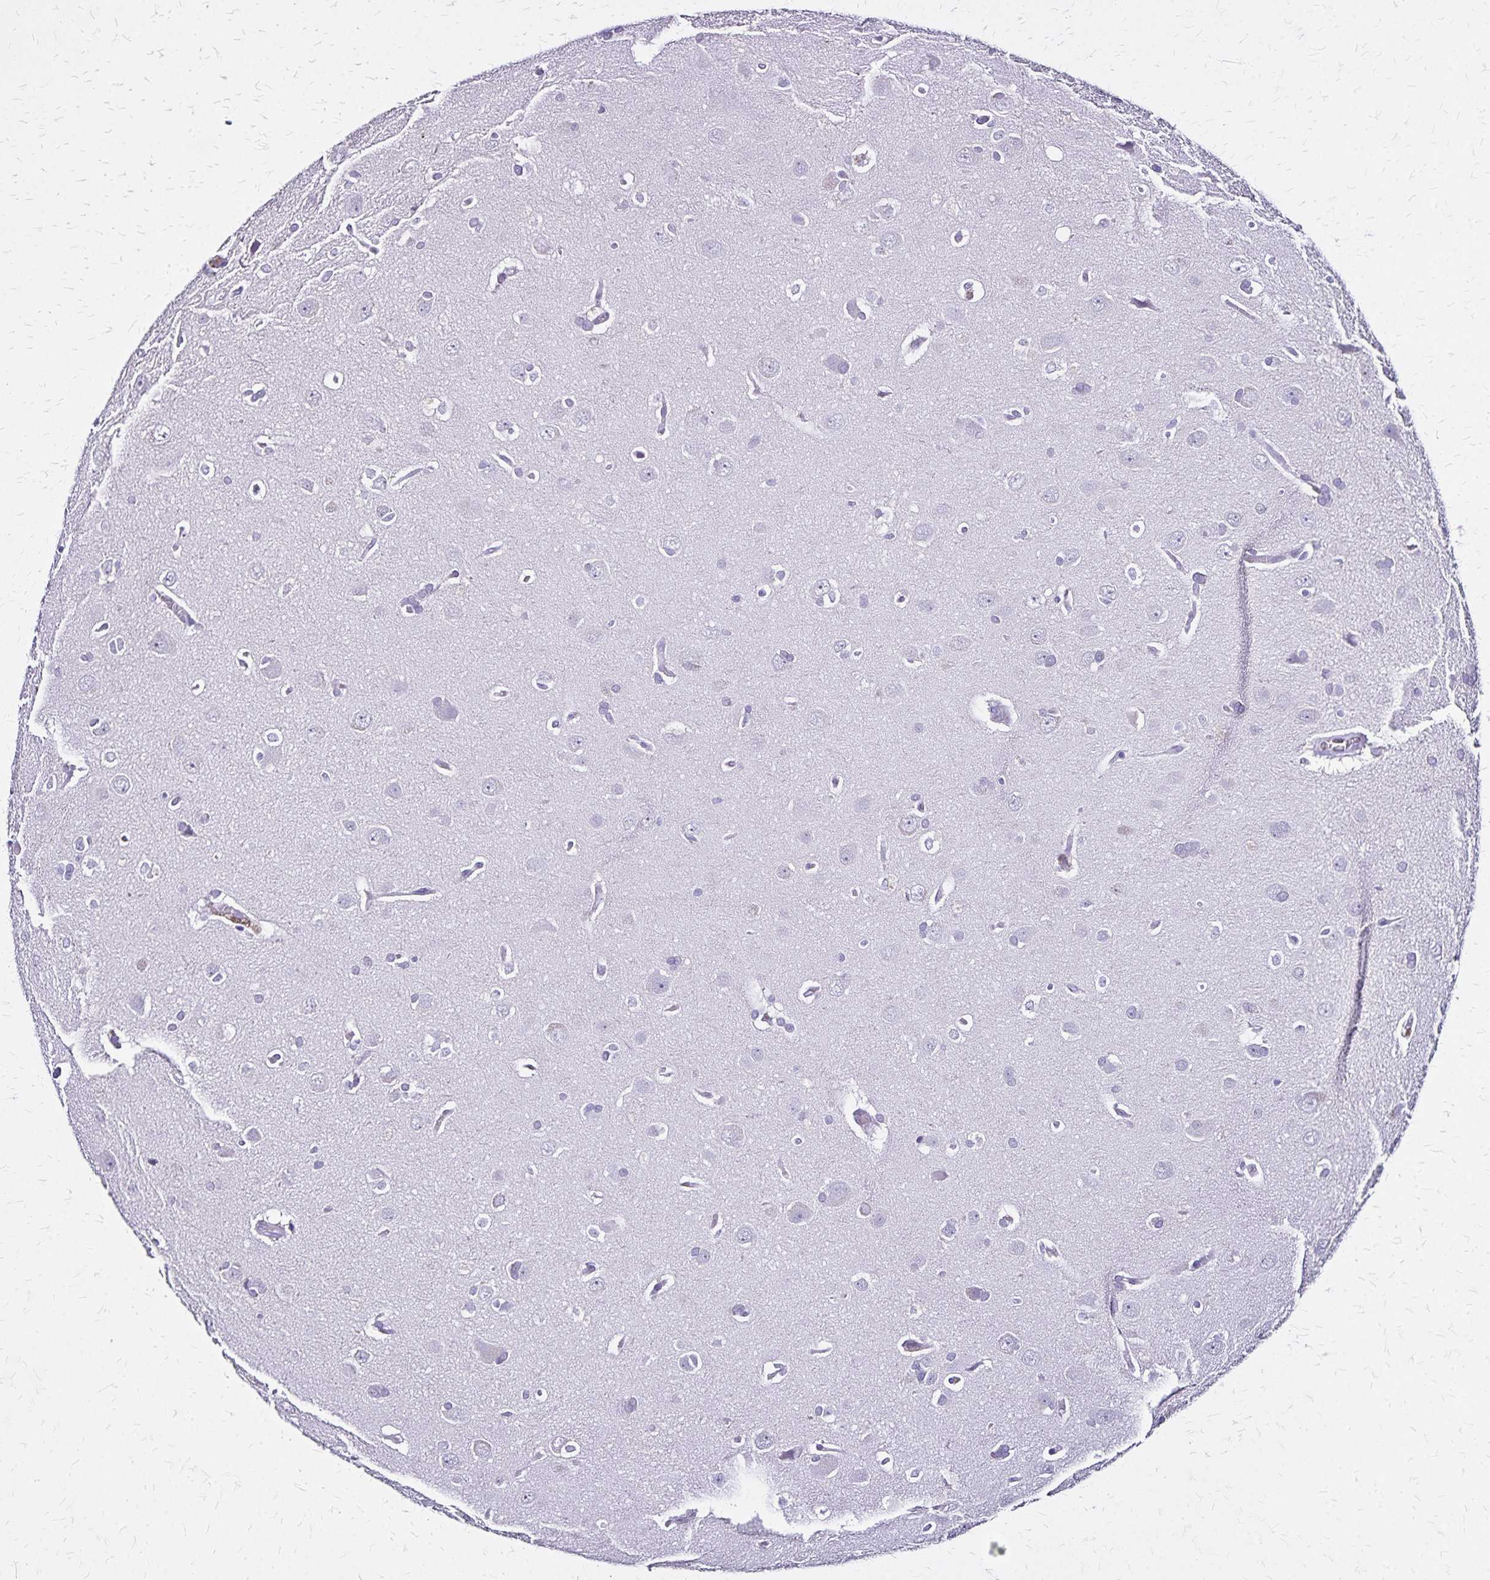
{"staining": {"intensity": "negative", "quantity": "none", "location": "none"}, "tissue": "glioma", "cell_type": "Tumor cells", "image_type": "cancer", "snomed": [{"axis": "morphology", "description": "Glioma, malignant, Low grade"}, {"axis": "topography", "description": "Brain"}], "caption": "An immunohistochemistry (IHC) image of malignant glioma (low-grade) is shown. There is no staining in tumor cells of malignant glioma (low-grade).", "gene": "KRT2", "patient": {"sex": "female", "age": 54}}